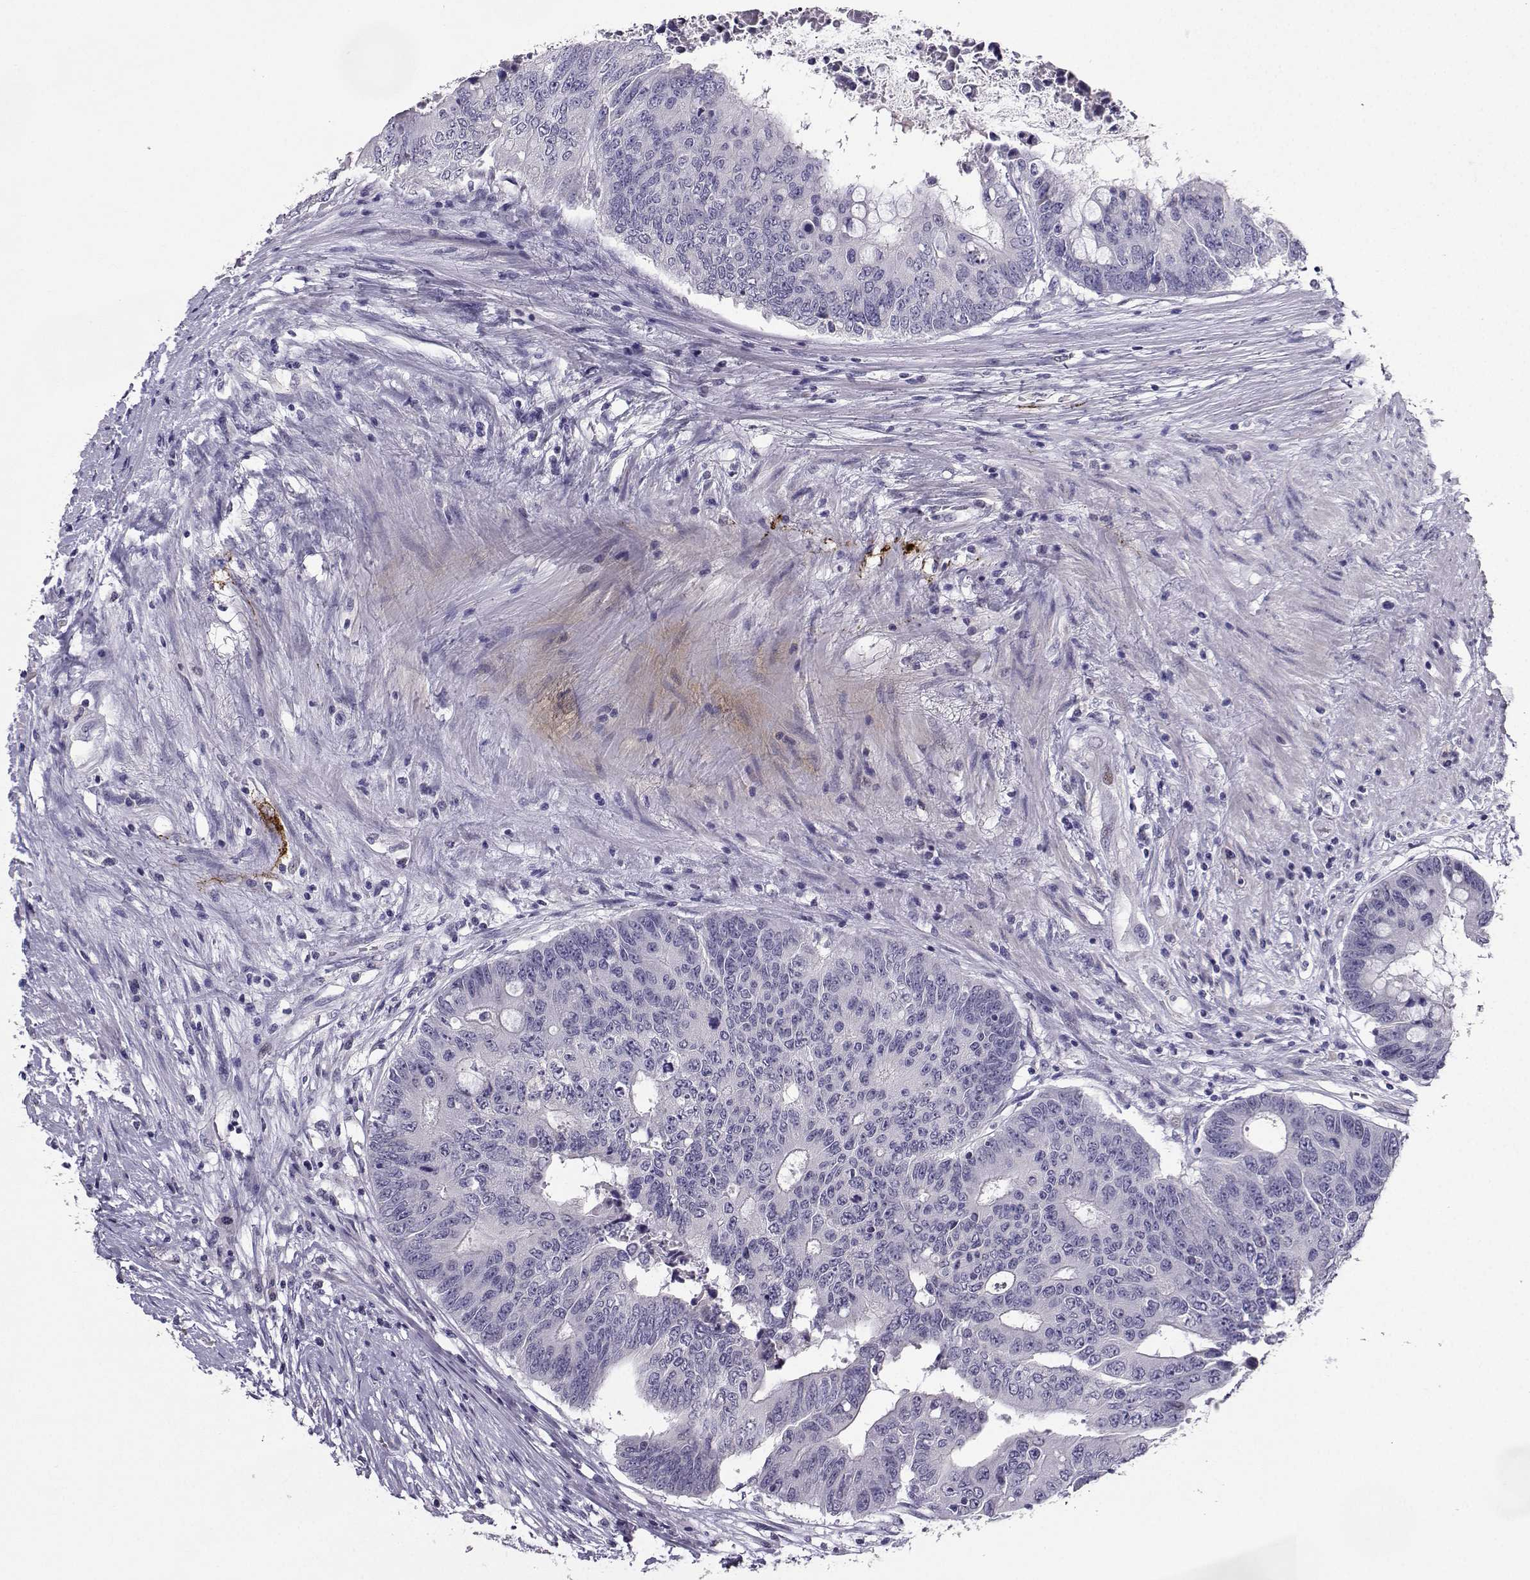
{"staining": {"intensity": "negative", "quantity": "none", "location": "none"}, "tissue": "colorectal cancer", "cell_type": "Tumor cells", "image_type": "cancer", "snomed": [{"axis": "morphology", "description": "Adenocarcinoma, NOS"}, {"axis": "topography", "description": "Rectum"}], "caption": "DAB immunohistochemical staining of human colorectal cancer (adenocarcinoma) demonstrates no significant staining in tumor cells. (DAB (3,3'-diaminobenzidine) IHC, high magnification).", "gene": "CARTPT", "patient": {"sex": "male", "age": 59}}